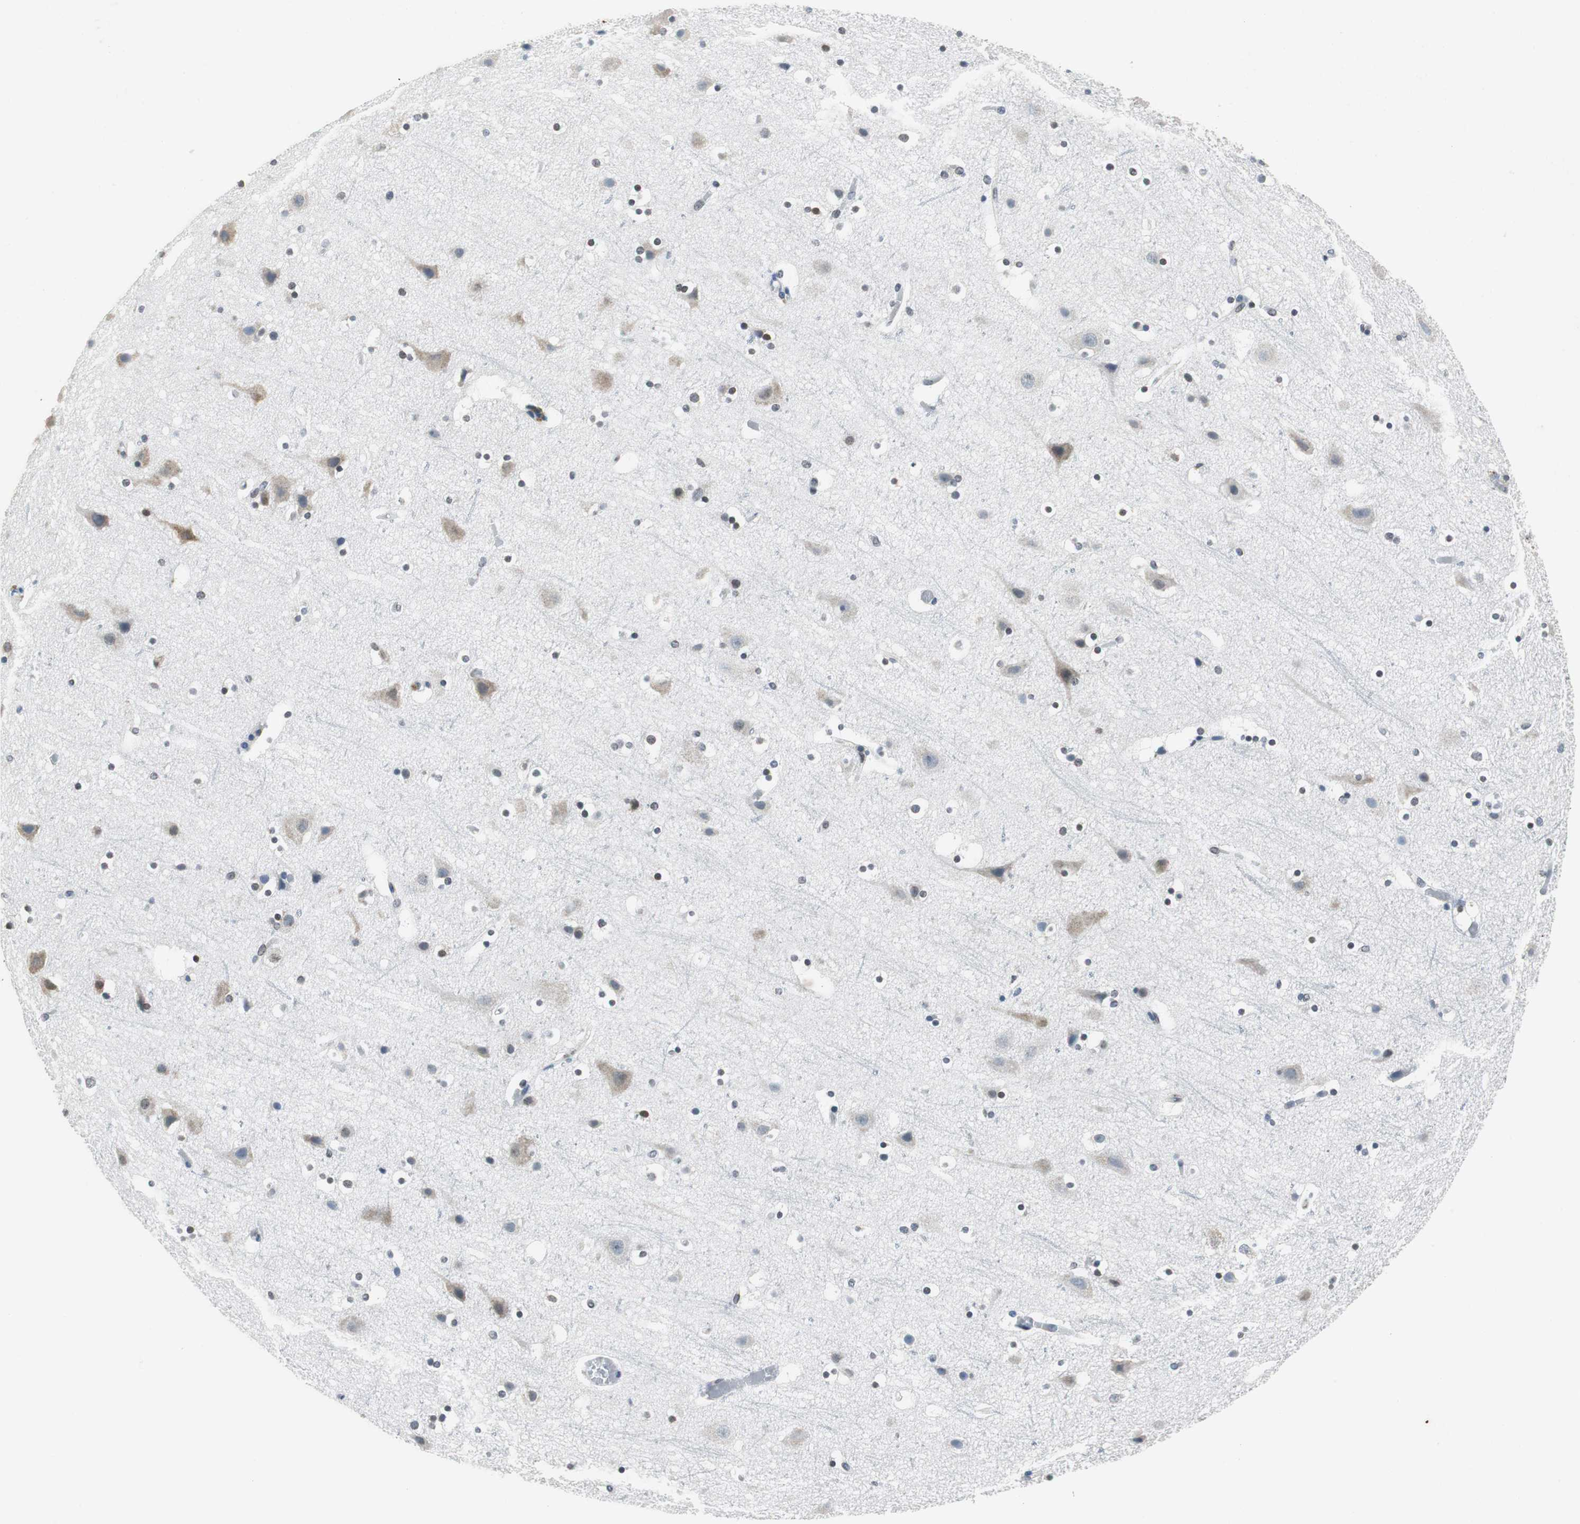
{"staining": {"intensity": "weak", "quantity": "25%-75%", "location": "cytoplasmic/membranous"}, "tissue": "cerebral cortex", "cell_type": "Endothelial cells", "image_type": "normal", "snomed": [{"axis": "morphology", "description": "Normal tissue, NOS"}, {"axis": "topography", "description": "Cerebral cortex"}], "caption": "A histopathology image of human cerebral cortex stained for a protein exhibits weak cytoplasmic/membranous brown staining in endothelial cells. (Stains: DAB (3,3'-diaminobenzidine) in brown, nuclei in blue, Microscopy: brightfield microscopy at high magnification).", "gene": "ORM1", "patient": {"sex": "male", "age": 45}}